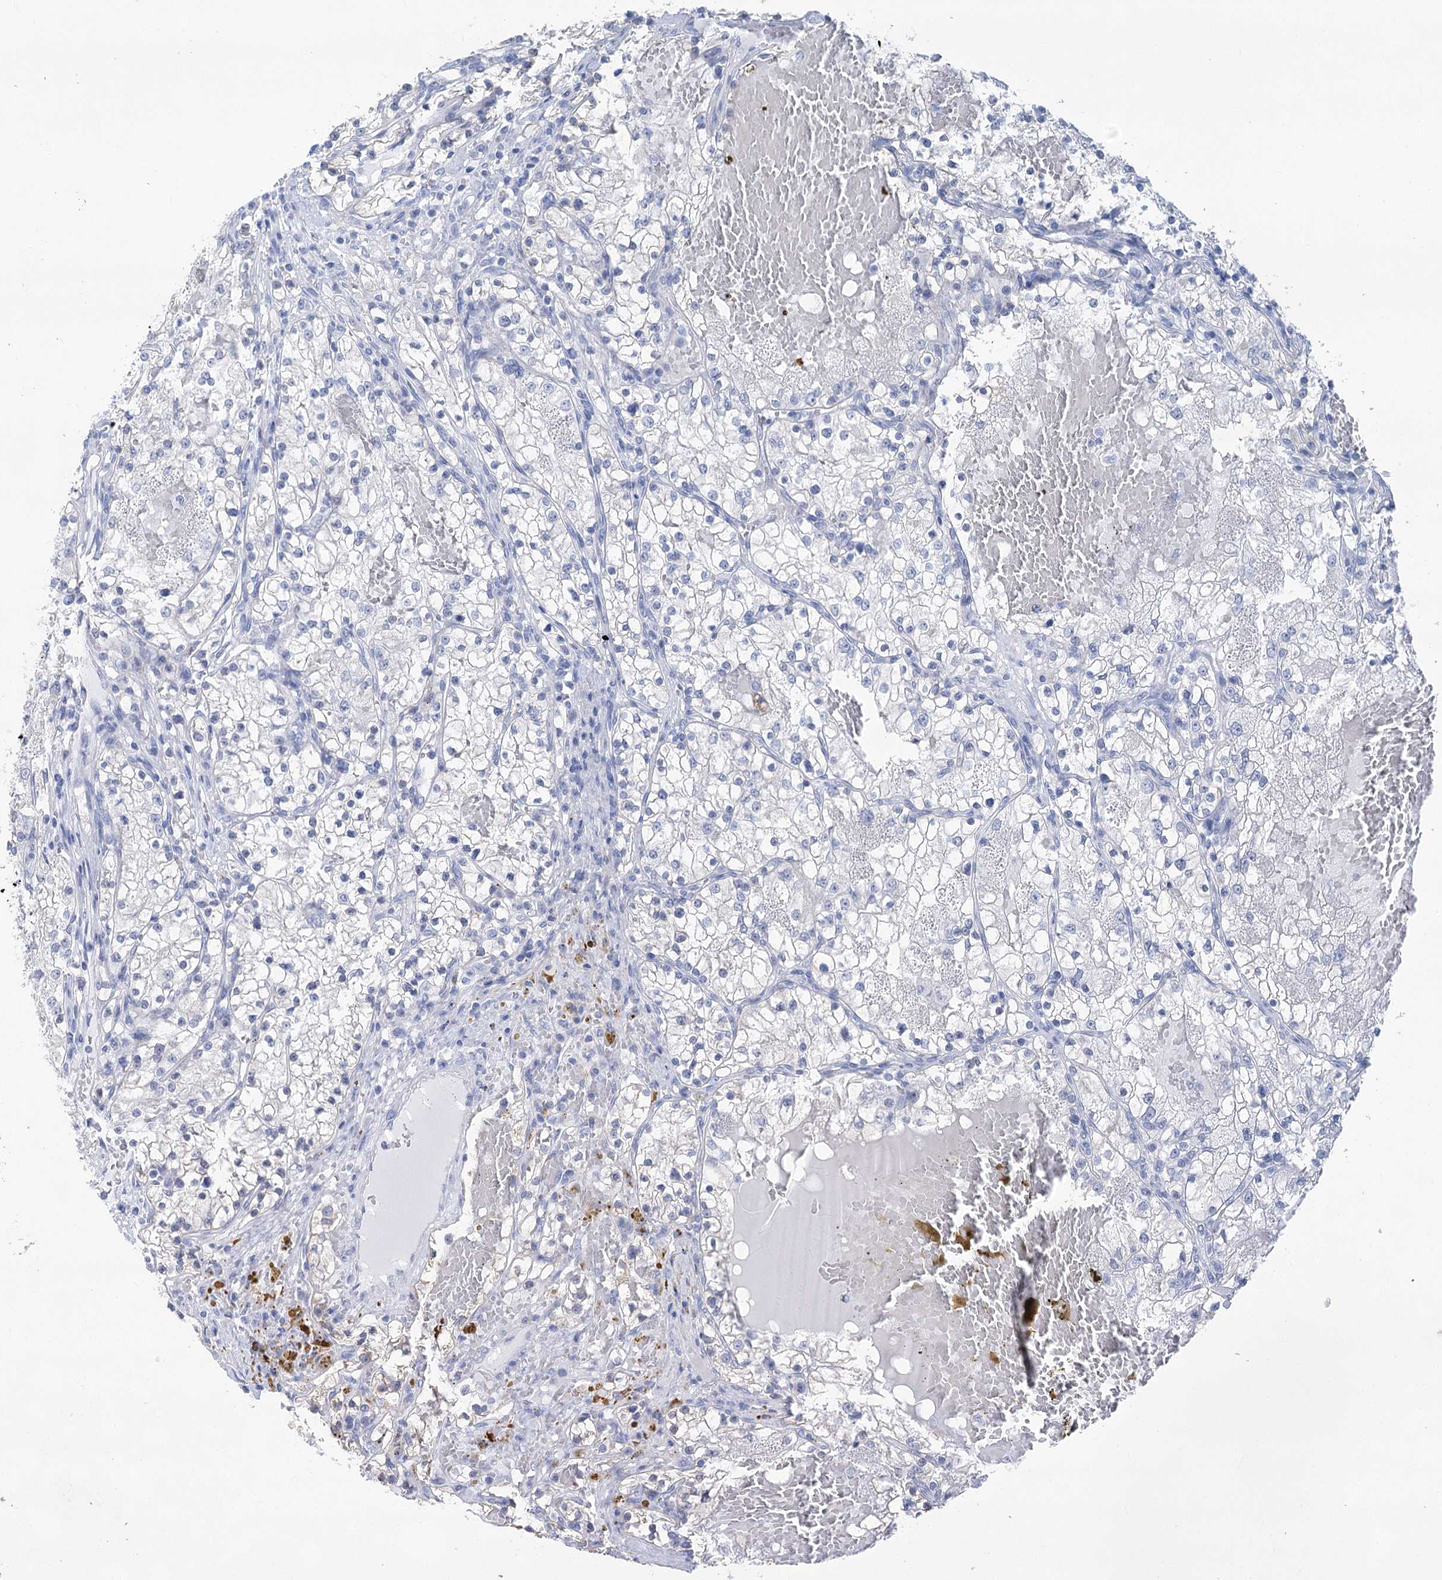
{"staining": {"intensity": "negative", "quantity": "none", "location": "none"}, "tissue": "renal cancer", "cell_type": "Tumor cells", "image_type": "cancer", "snomed": [{"axis": "morphology", "description": "Normal tissue, NOS"}, {"axis": "morphology", "description": "Adenocarcinoma, NOS"}, {"axis": "topography", "description": "Kidney"}], "caption": "Histopathology image shows no significant protein staining in tumor cells of renal cancer.", "gene": "LALBA", "patient": {"sex": "male", "age": 68}}